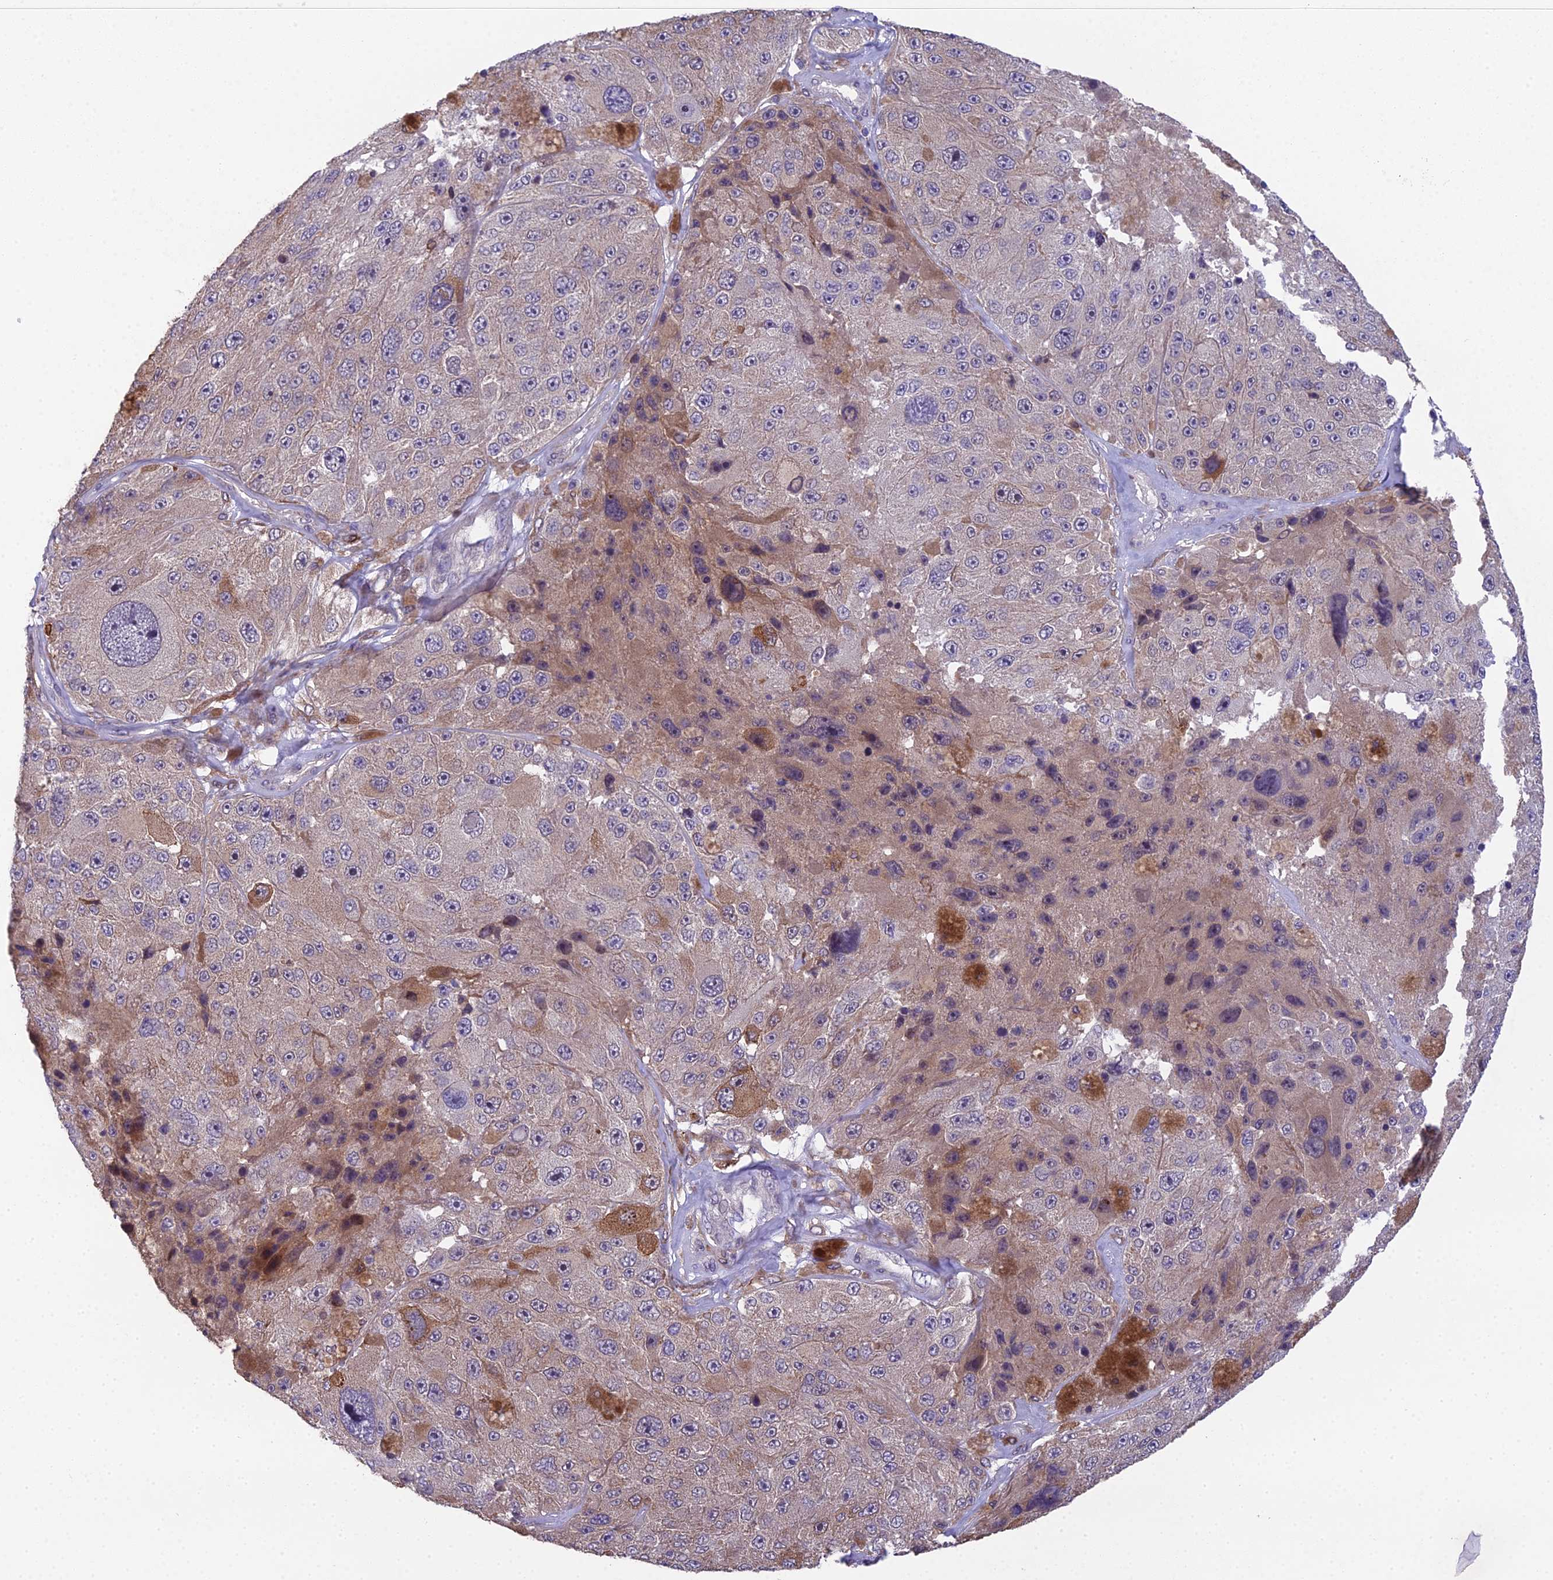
{"staining": {"intensity": "negative", "quantity": "none", "location": "none"}, "tissue": "melanoma", "cell_type": "Tumor cells", "image_type": "cancer", "snomed": [{"axis": "morphology", "description": "Malignant melanoma, Metastatic site"}, {"axis": "topography", "description": "Lymph node"}], "caption": "Immunohistochemistry (IHC) micrograph of neoplastic tissue: melanoma stained with DAB (3,3'-diaminobenzidine) exhibits no significant protein expression in tumor cells.", "gene": "PUS10", "patient": {"sex": "male", "age": 62}}